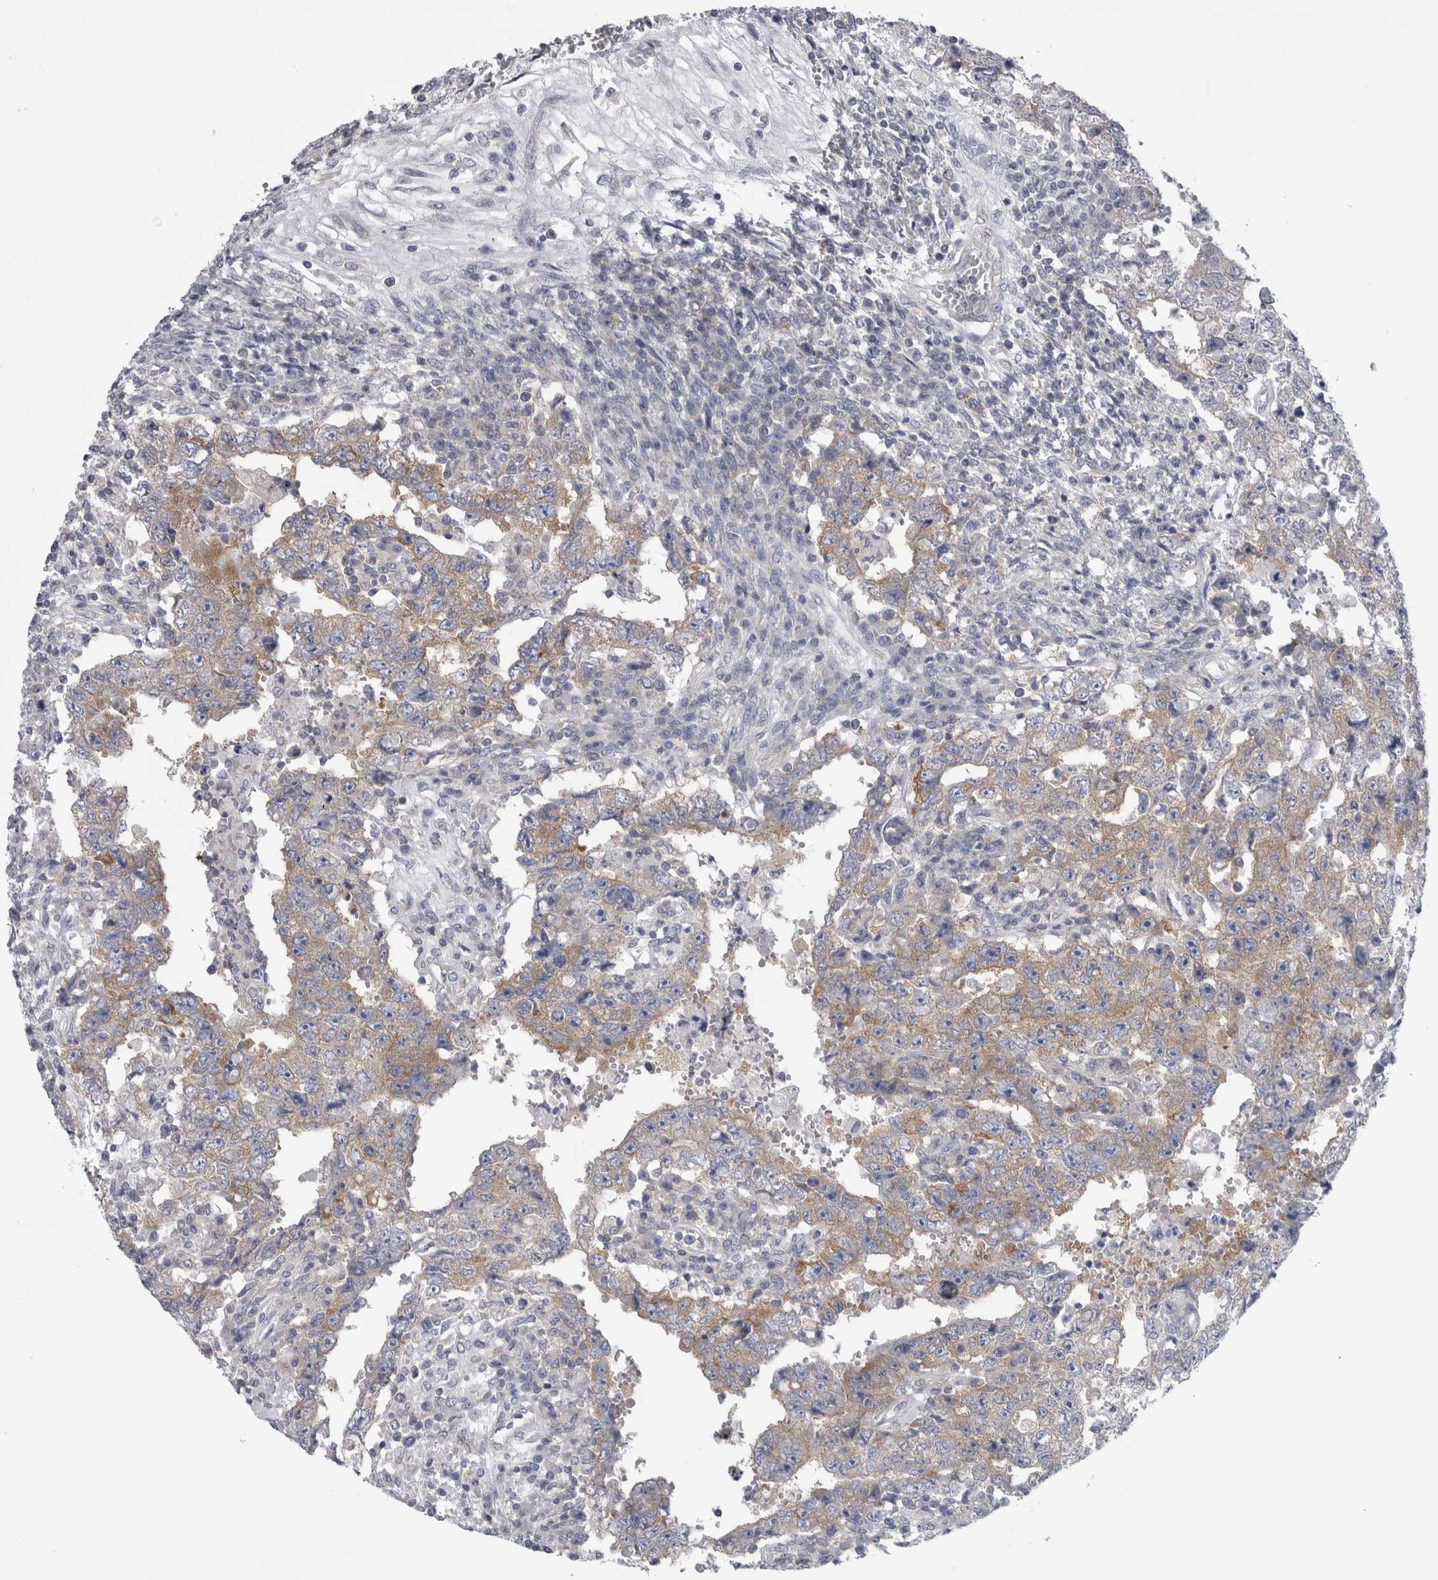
{"staining": {"intensity": "moderate", "quantity": ">75%", "location": "cytoplasmic/membranous"}, "tissue": "testis cancer", "cell_type": "Tumor cells", "image_type": "cancer", "snomed": [{"axis": "morphology", "description": "Carcinoma, Embryonal, NOS"}, {"axis": "topography", "description": "Testis"}], "caption": "Immunohistochemical staining of human testis cancer reveals moderate cytoplasmic/membranous protein staining in about >75% of tumor cells.", "gene": "PRRC2C", "patient": {"sex": "male", "age": 26}}